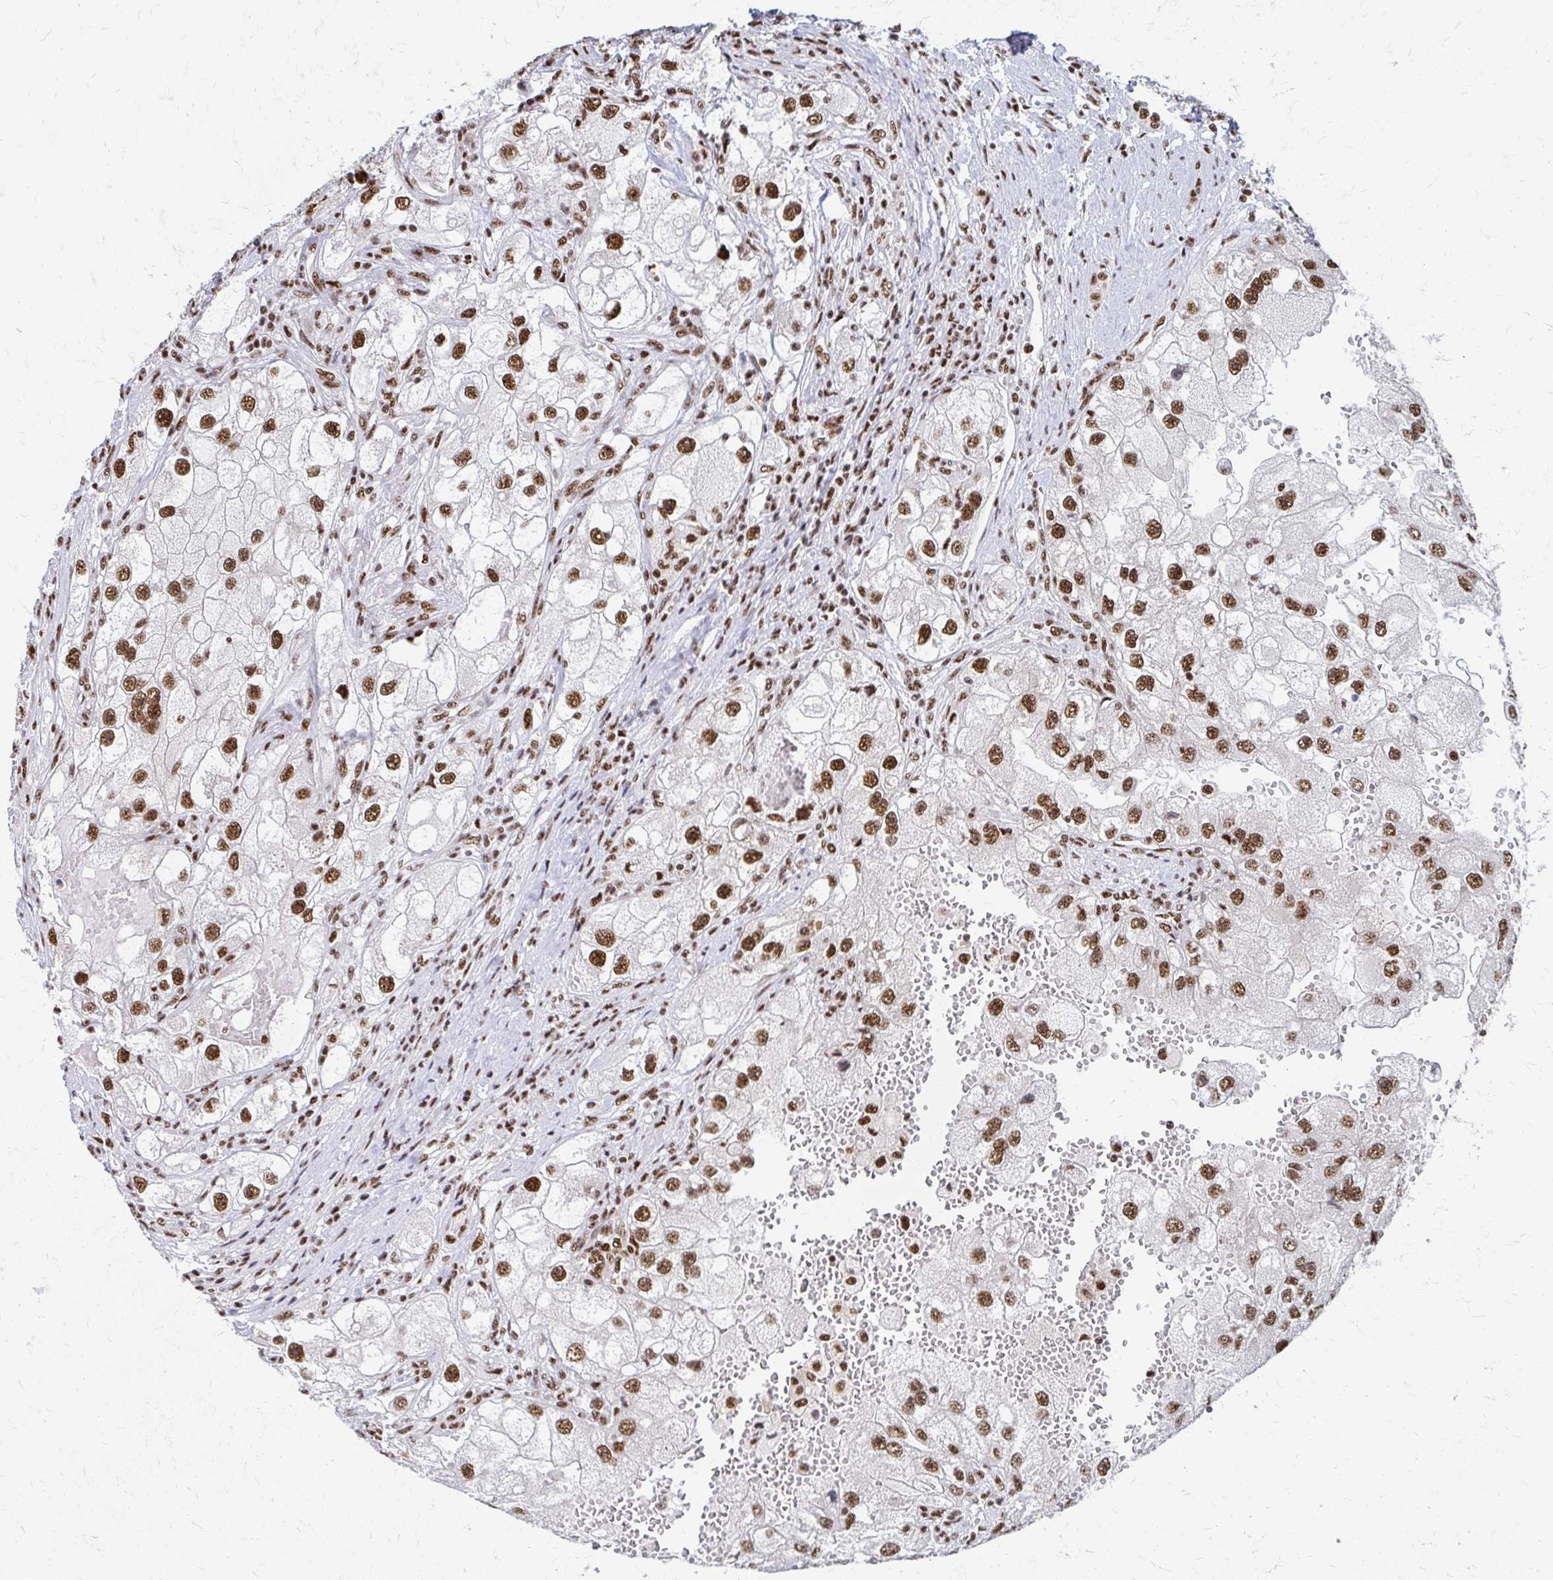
{"staining": {"intensity": "moderate", "quantity": ">75%", "location": "nuclear"}, "tissue": "renal cancer", "cell_type": "Tumor cells", "image_type": "cancer", "snomed": [{"axis": "morphology", "description": "Adenocarcinoma, NOS"}, {"axis": "topography", "description": "Kidney"}], "caption": "Immunohistochemical staining of human renal cancer (adenocarcinoma) exhibits moderate nuclear protein positivity in approximately >75% of tumor cells.", "gene": "CNKSR3", "patient": {"sex": "male", "age": 63}}